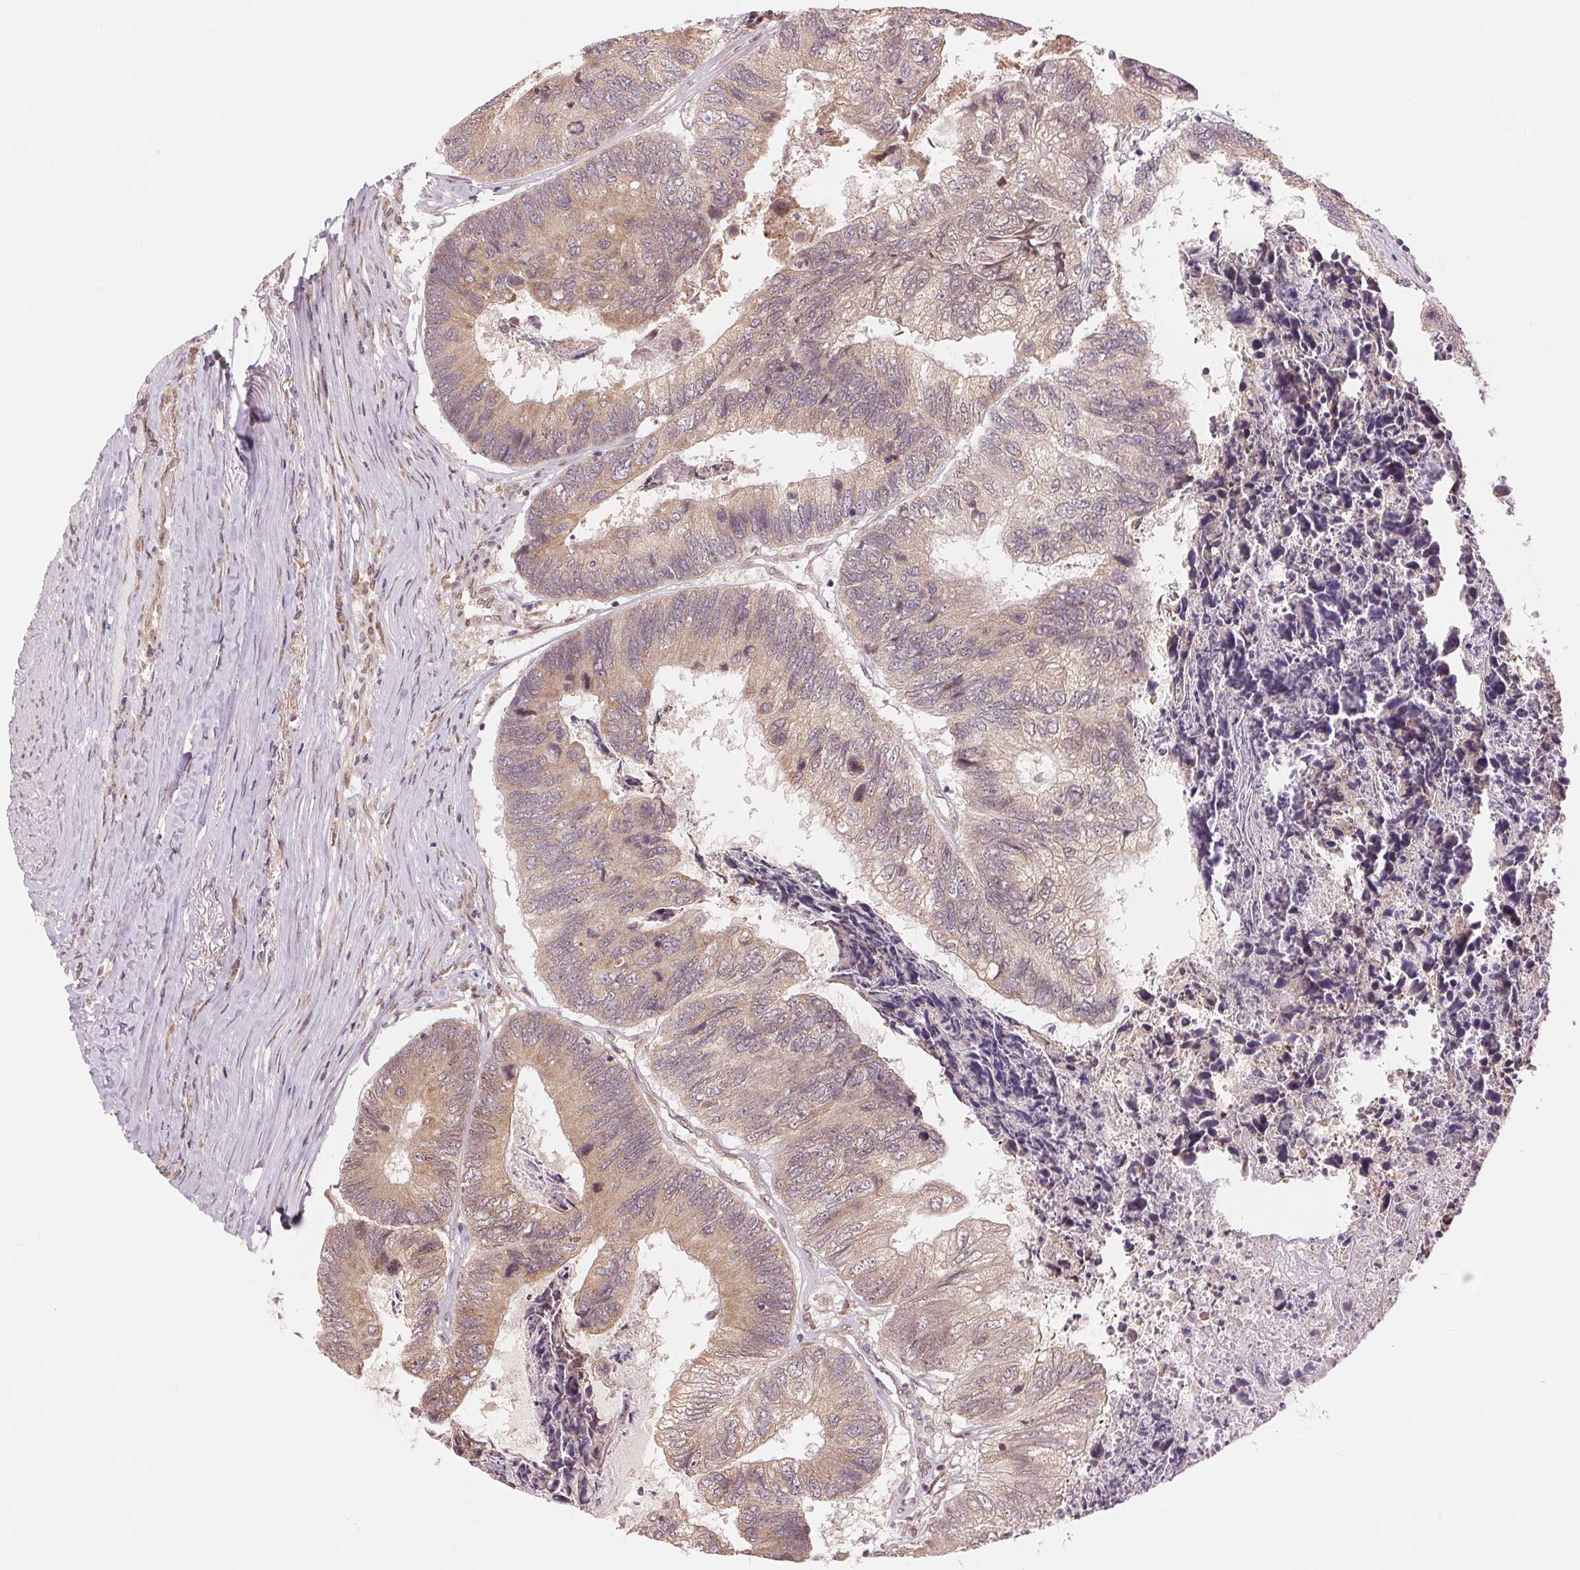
{"staining": {"intensity": "weak", "quantity": ">75%", "location": "cytoplasmic/membranous"}, "tissue": "colorectal cancer", "cell_type": "Tumor cells", "image_type": "cancer", "snomed": [{"axis": "morphology", "description": "Adenocarcinoma, NOS"}, {"axis": "topography", "description": "Colon"}], "caption": "Adenocarcinoma (colorectal) stained with DAB (3,3'-diaminobenzidine) IHC shows low levels of weak cytoplasmic/membranous staining in about >75% of tumor cells.", "gene": "ERI3", "patient": {"sex": "female", "age": 67}}